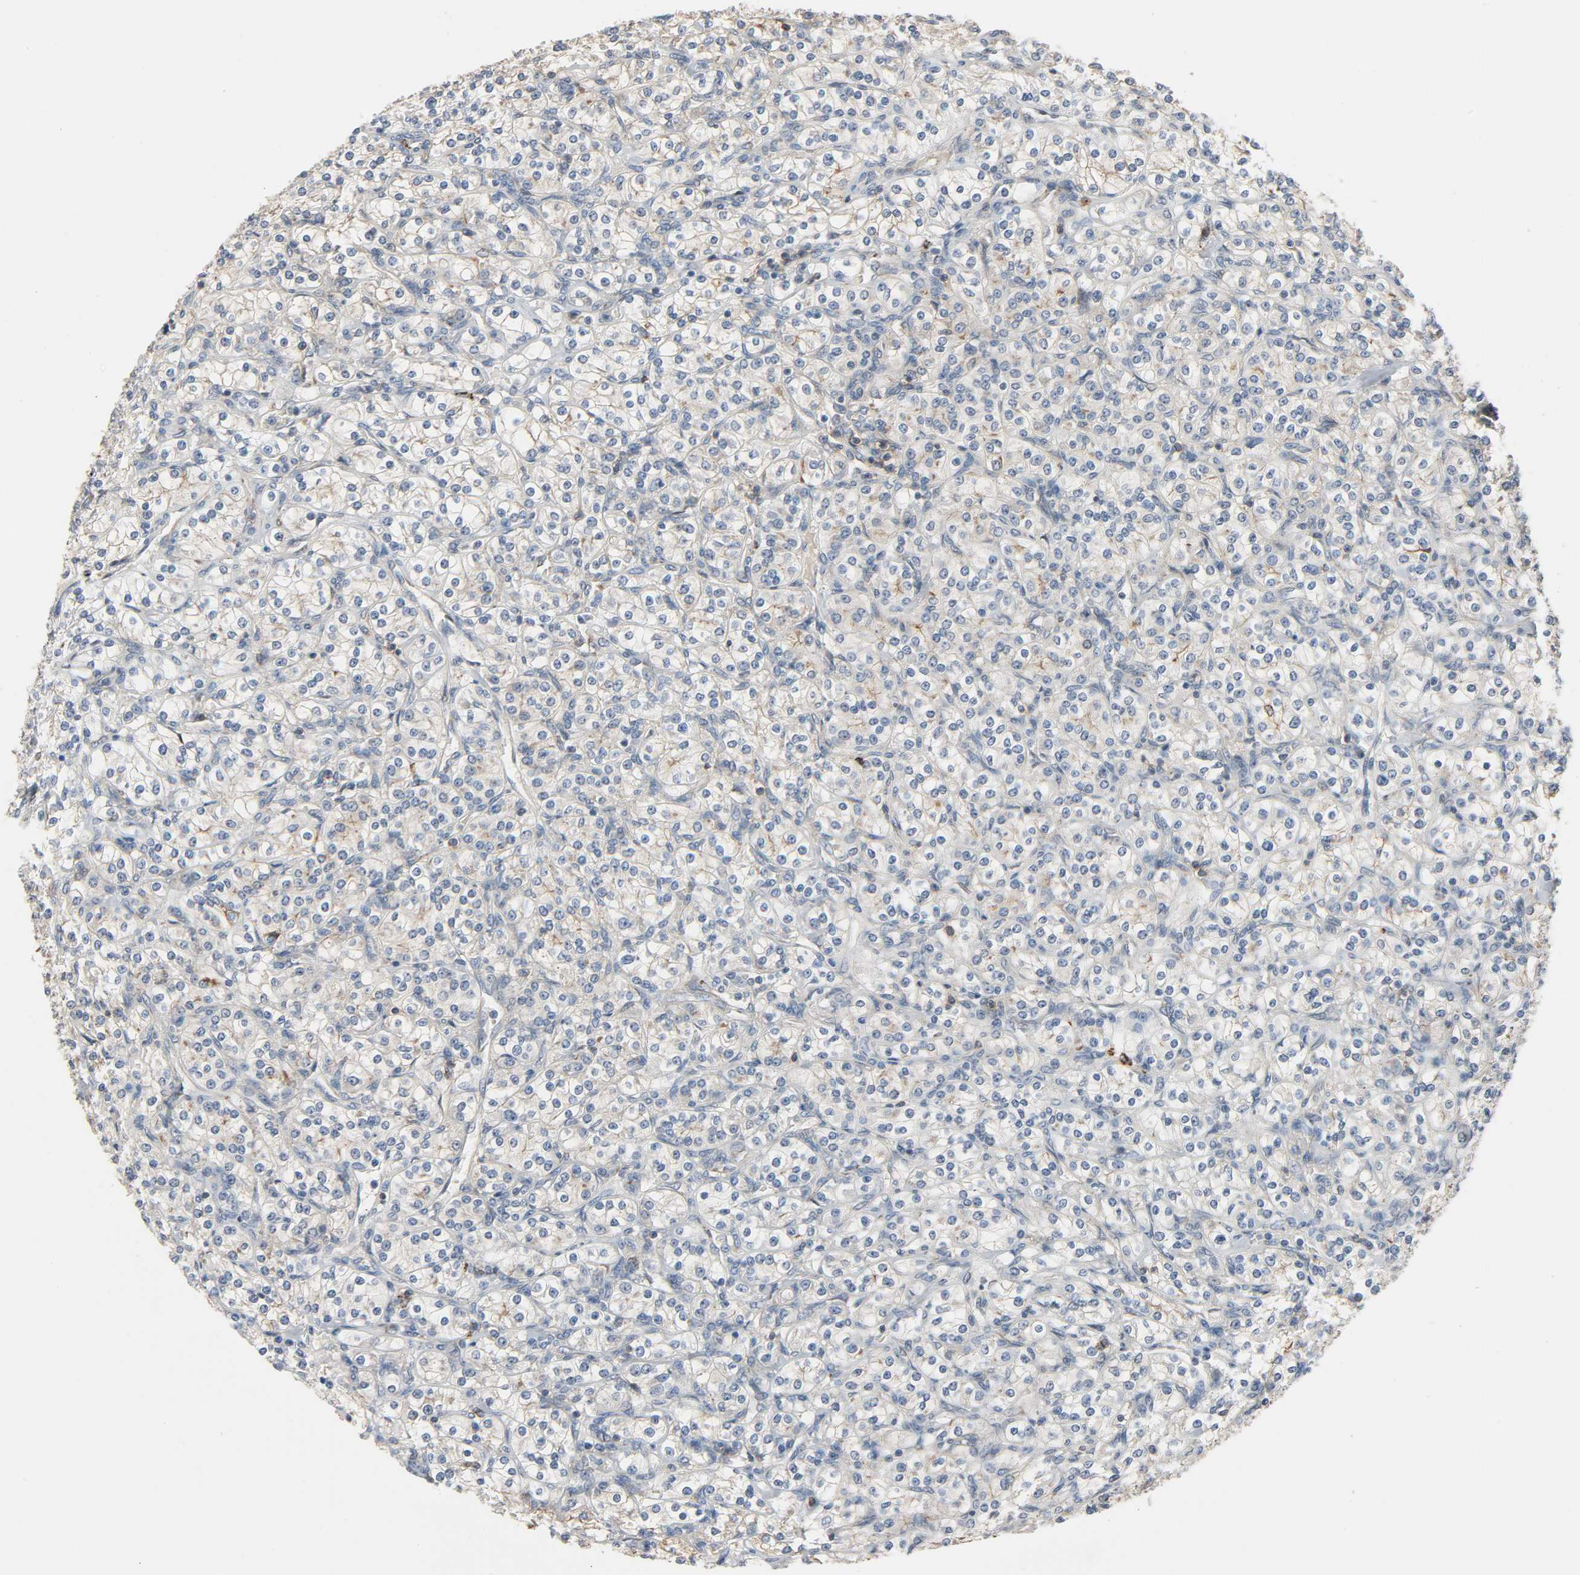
{"staining": {"intensity": "weak", "quantity": "25%-75%", "location": "cytoplasmic/membranous"}, "tissue": "renal cancer", "cell_type": "Tumor cells", "image_type": "cancer", "snomed": [{"axis": "morphology", "description": "Adenocarcinoma, NOS"}, {"axis": "topography", "description": "Kidney"}], "caption": "Protein expression analysis of human renal adenocarcinoma reveals weak cytoplasmic/membranous staining in approximately 25%-75% of tumor cells.", "gene": "CD4", "patient": {"sex": "male", "age": 77}}